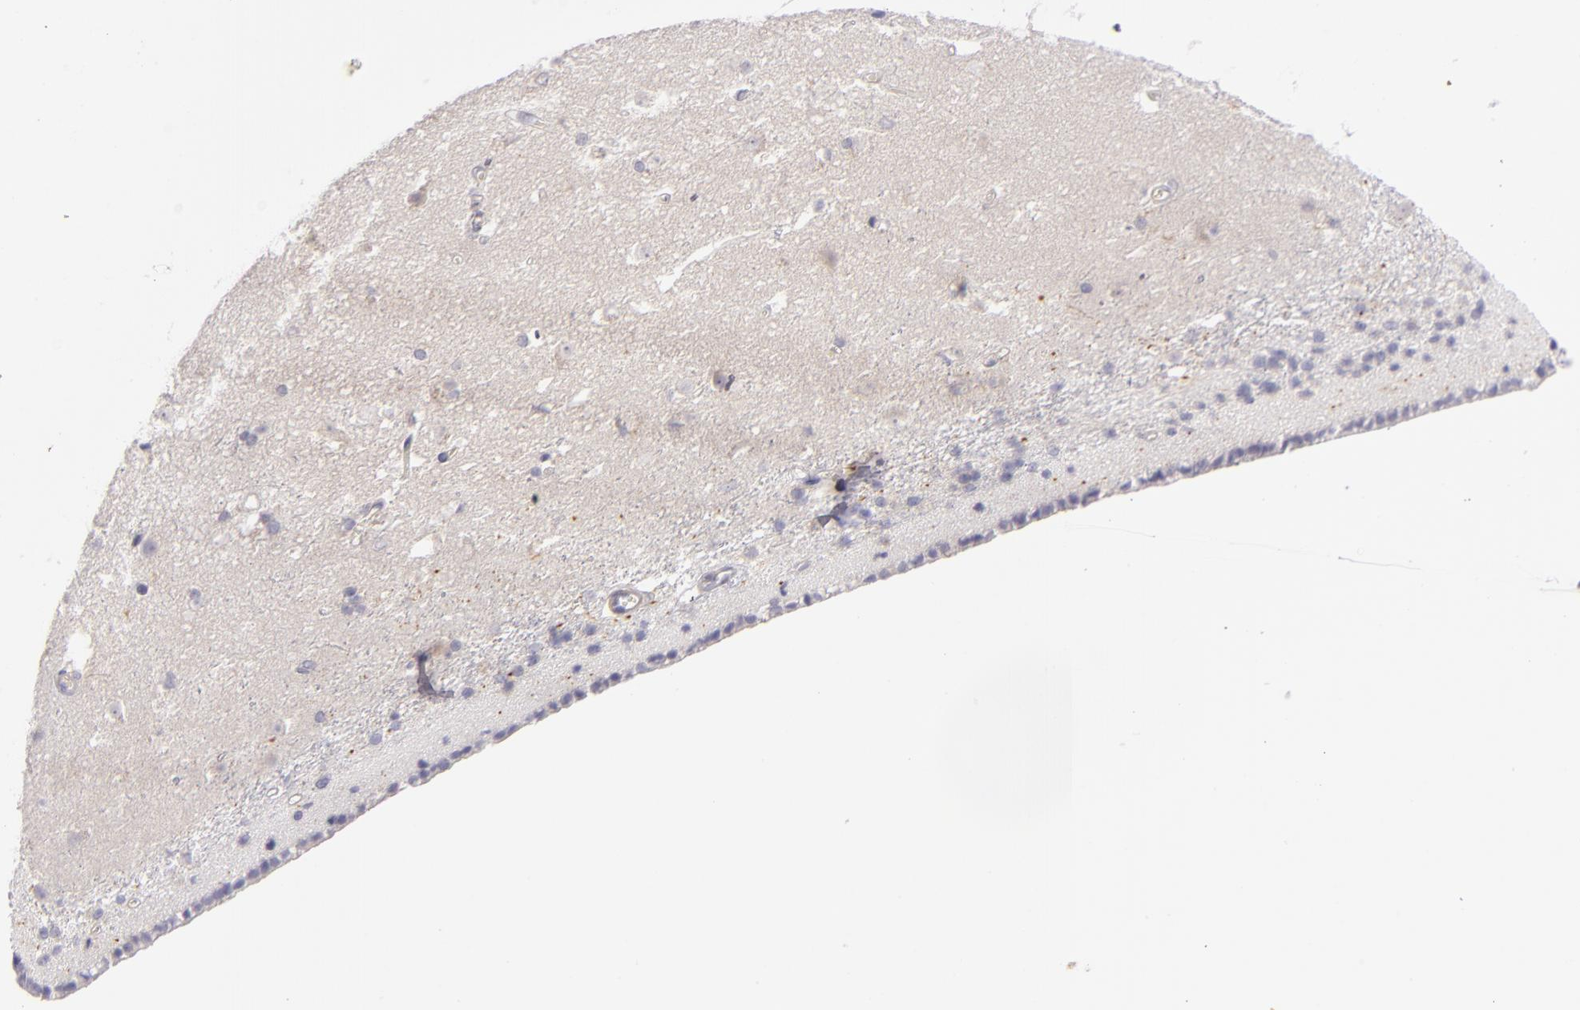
{"staining": {"intensity": "negative", "quantity": "none", "location": "none"}, "tissue": "caudate", "cell_type": "Glial cells", "image_type": "normal", "snomed": [{"axis": "morphology", "description": "Normal tissue, NOS"}, {"axis": "topography", "description": "Lateral ventricle wall"}], "caption": "An immunohistochemistry (IHC) histopathology image of unremarkable caudate is shown. There is no staining in glial cells of caudate. (Stains: DAB immunohistochemistry with hematoxylin counter stain, Microscopy: brightfield microscopy at high magnification).", "gene": "CD83", "patient": {"sex": "female", "age": 19}}